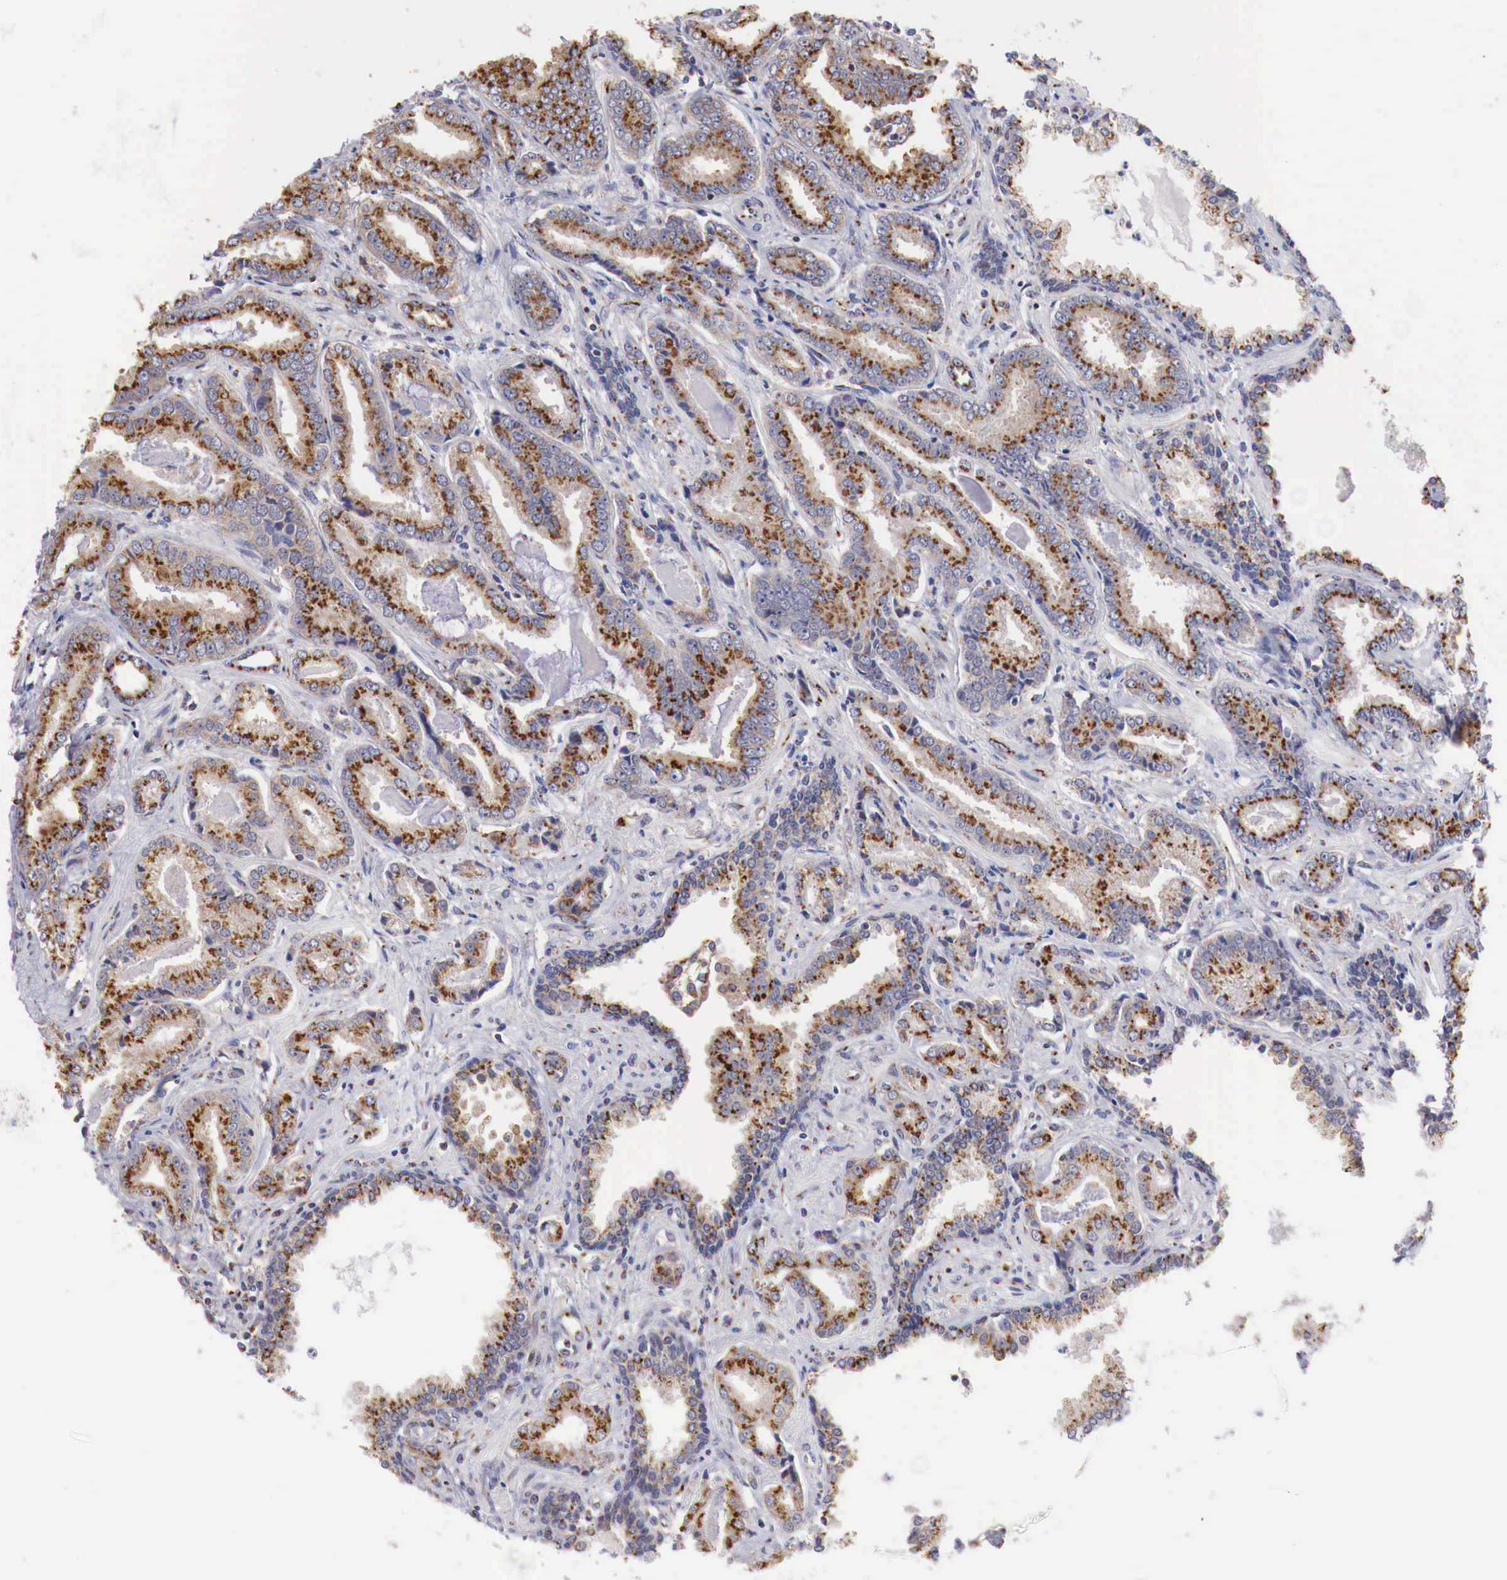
{"staining": {"intensity": "moderate", "quantity": ">75%", "location": "cytoplasmic/membranous"}, "tissue": "prostate cancer", "cell_type": "Tumor cells", "image_type": "cancer", "snomed": [{"axis": "morphology", "description": "Adenocarcinoma, Low grade"}, {"axis": "topography", "description": "Prostate"}], "caption": "Moderate cytoplasmic/membranous positivity for a protein is identified in about >75% of tumor cells of adenocarcinoma (low-grade) (prostate) using immunohistochemistry (IHC).", "gene": "SYAP1", "patient": {"sex": "male", "age": 65}}